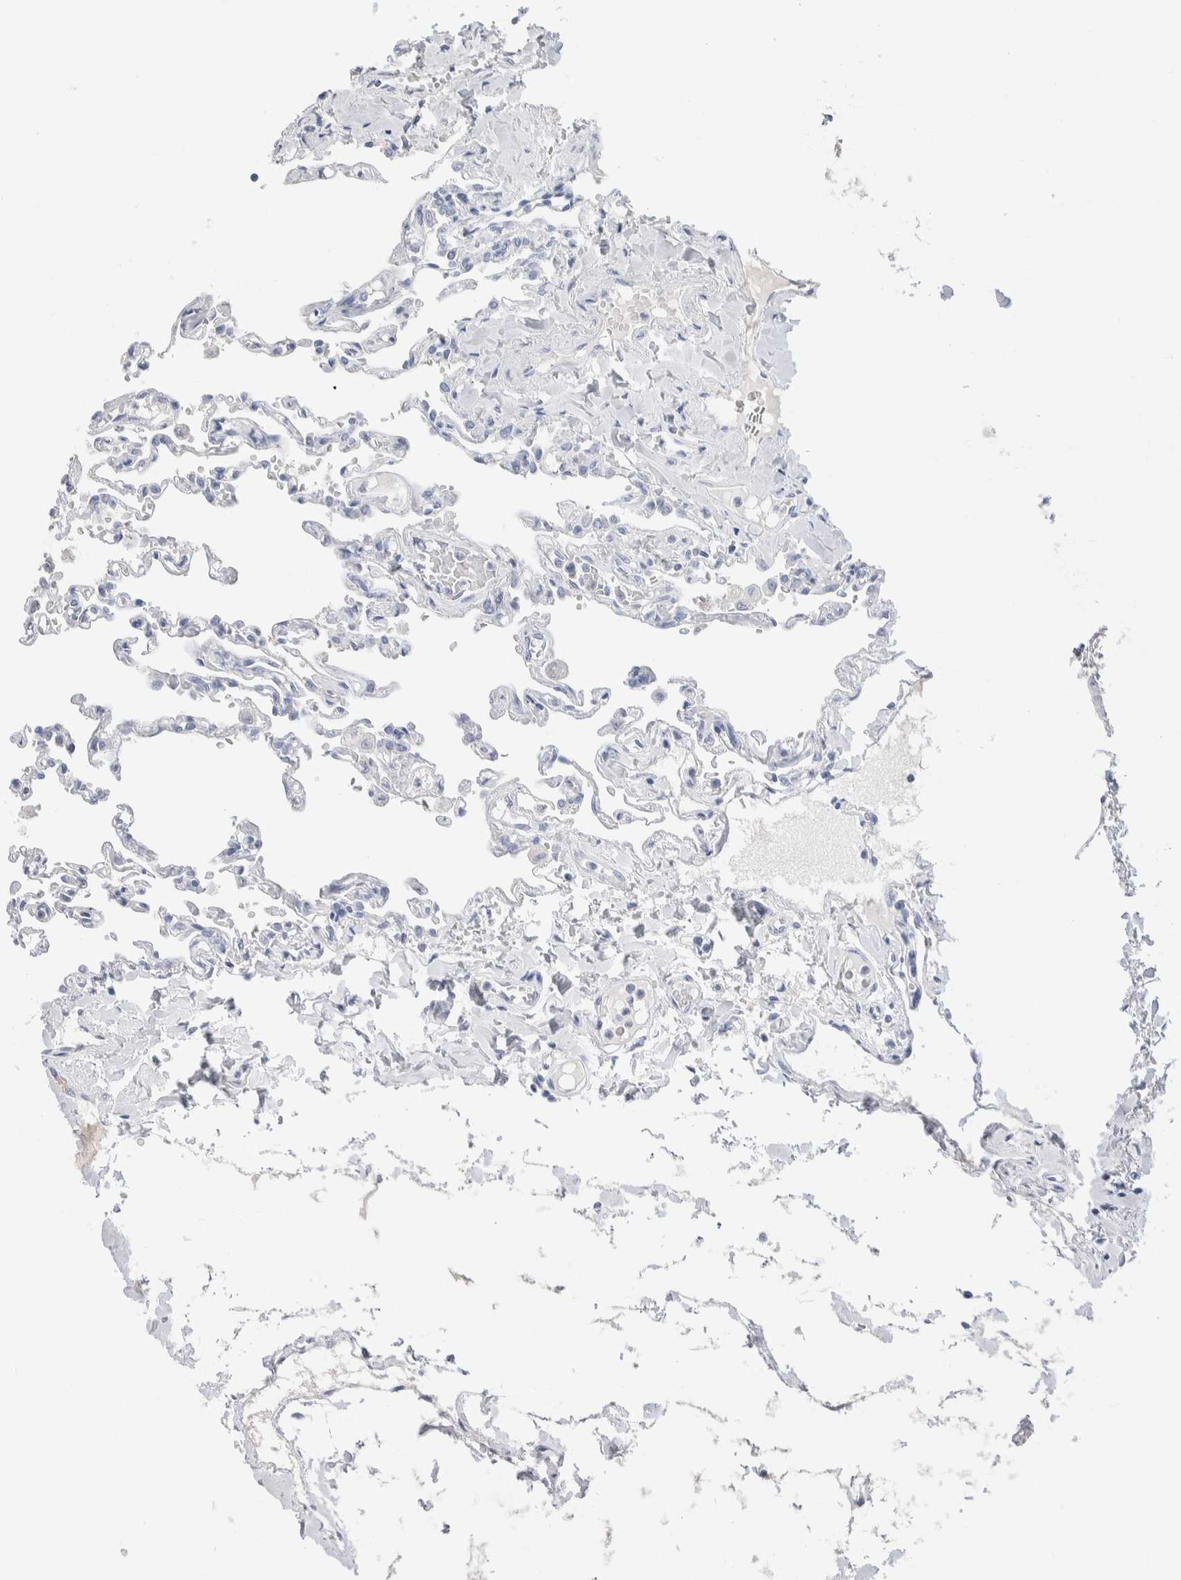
{"staining": {"intensity": "negative", "quantity": "none", "location": "none"}, "tissue": "lung", "cell_type": "Alveolar cells", "image_type": "normal", "snomed": [{"axis": "morphology", "description": "Normal tissue, NOS"}, {"axis": "topography", "description": "Lung"}], "caption": "High power microscopy histopathology image of an immunohistochemistry photomicrograph of unremarkable lung, revealing no significant expression in alveolar cells. (Brightfield microscopy of DAB (3,3'-diaminobenzidine) immunohistochemistry (IHC) at high magnification).", "gene": "GDA", "patient": {"sex": "male", "age": 21}}